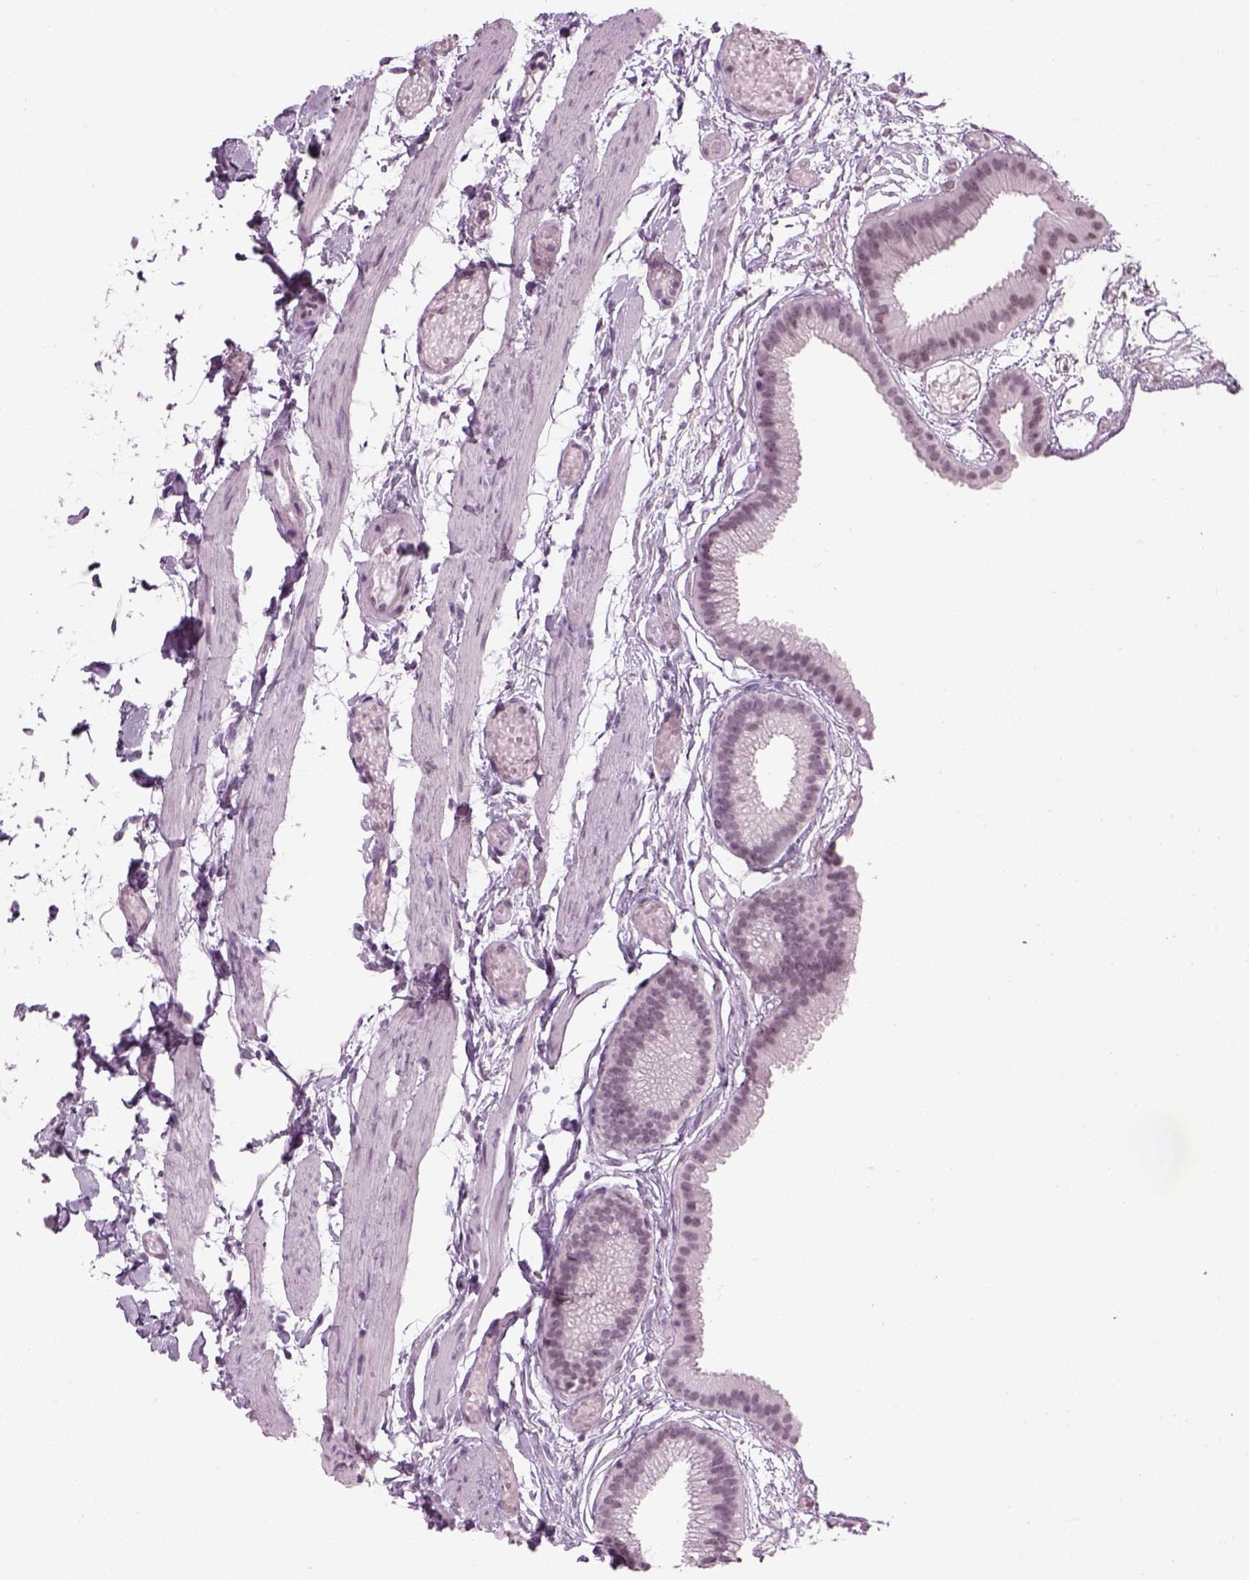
{"staining": {"intensity": "negative", "quantity": "none", "location": "none"}, "tissue": "gallbladder", "cell_type": "Glandular cells", "image_type": "normal", "snomed": [{"axis": "morphology", "description": "Normal tissue, NOS"}, {"axis": "topography", "description": "Gallbladder"}], "caption": "This micrograph is of unremarkable gallbladder stained with immunohistochemistry (IHC) to label a protein in brown with the nuclei are counter-stained blue. There is no staining in glandular cells.", "gene": "KCNG2", "patient": {"sex": "female", "age": 45}}